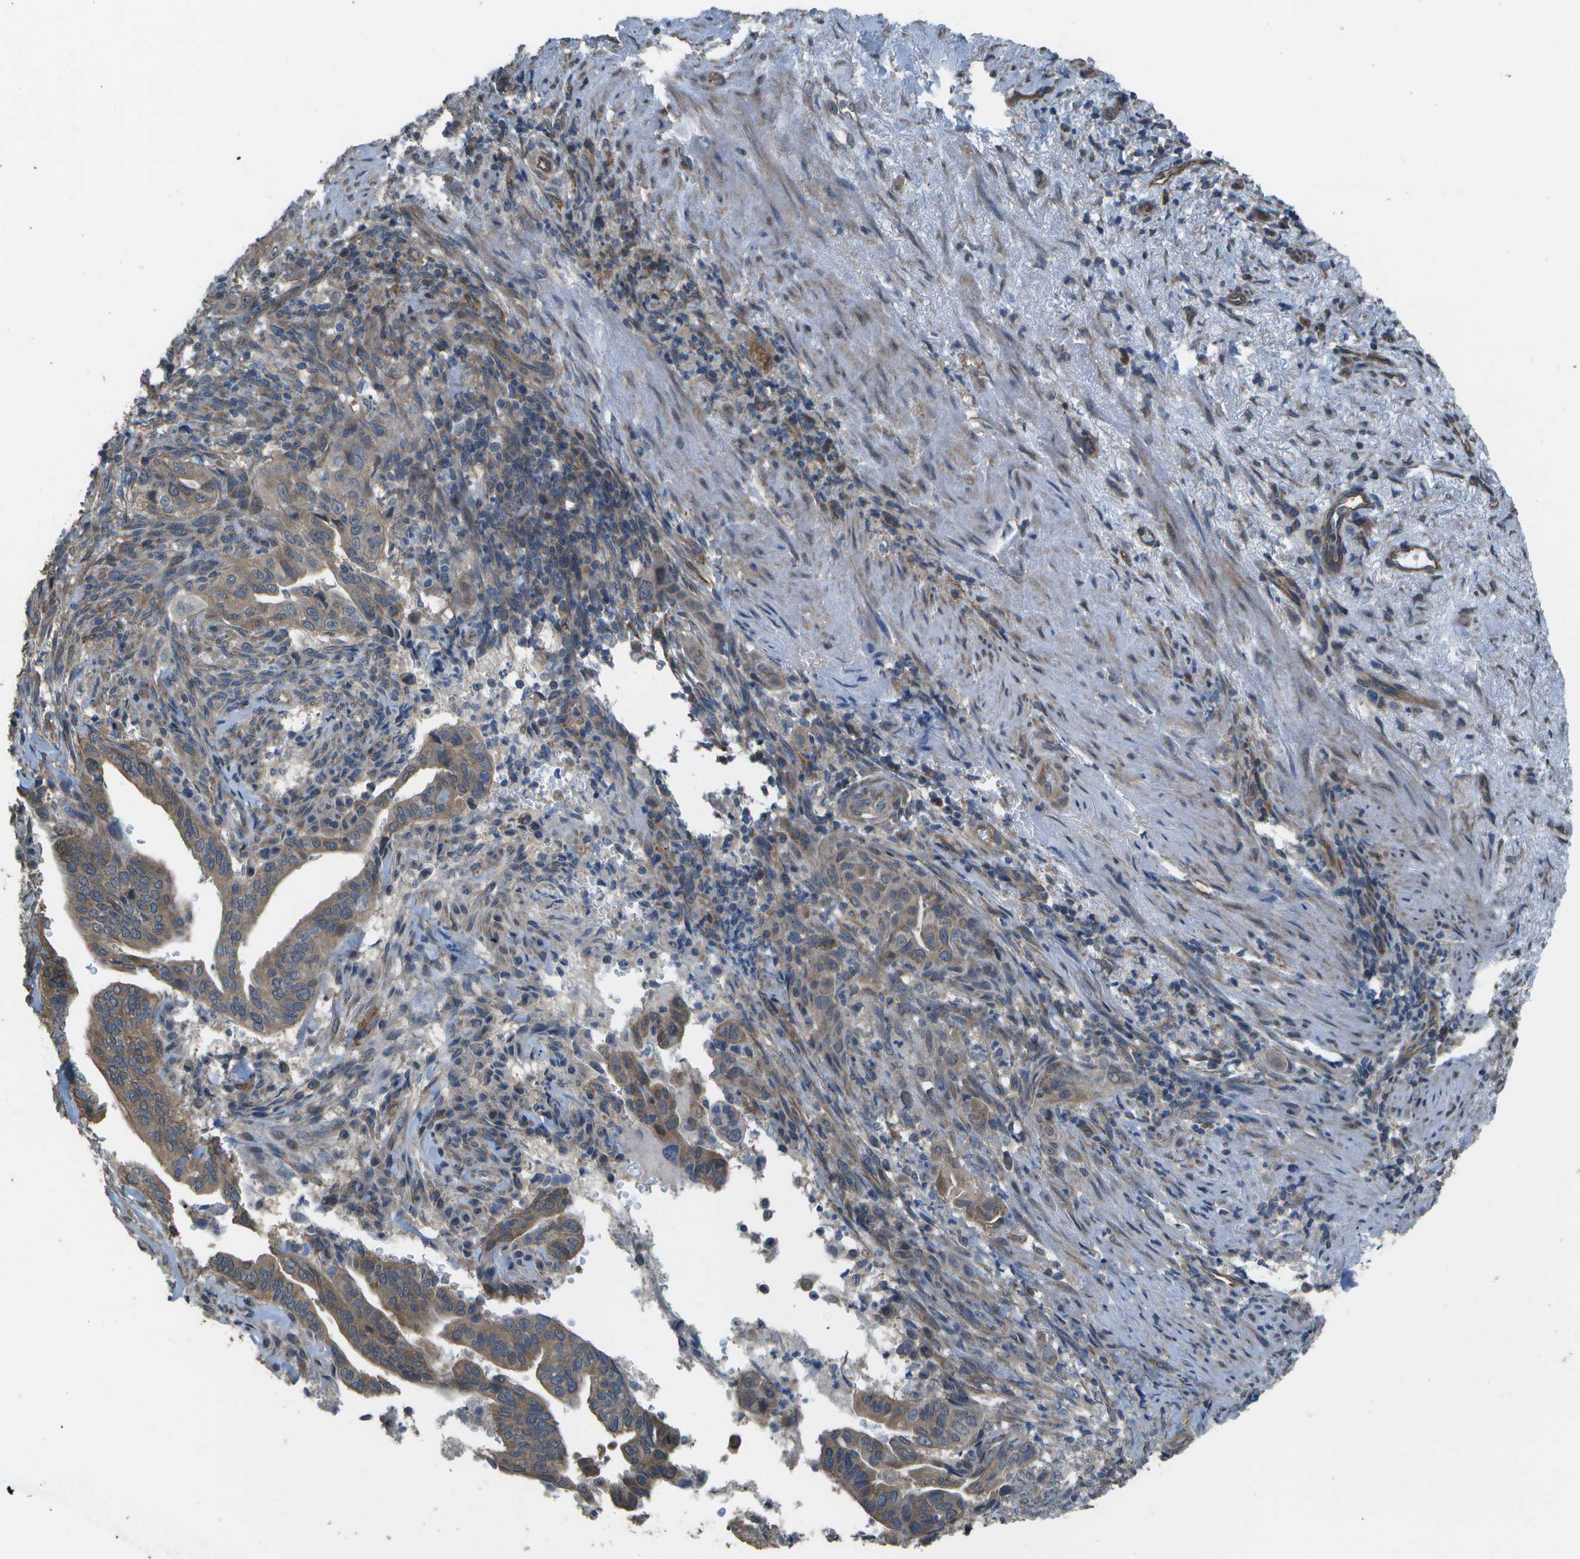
{"staining": {"intensity": "moderate", "quantity": ">75%", "location": "cytoplasmic/membranous"}, "tissue": "liver cancer", "cell_type": "Tumor cells", "image_type": "cancer", "snomed": [{"axis": "morphology", "description": "Cholangiocarcinoma"}, {"axis": "topography", "description": "Liver"}], "caption": "A photomicrograph of cholangiocarcinoma (liver) stained for a protein reveals moderate cytoplasmic/membranous brown staining in tumor cells. (DAB IHC with brightfield microscopy, high magnification).", "gene": "CLNS1A", "patient": {"sex": "female", "age": 67}}